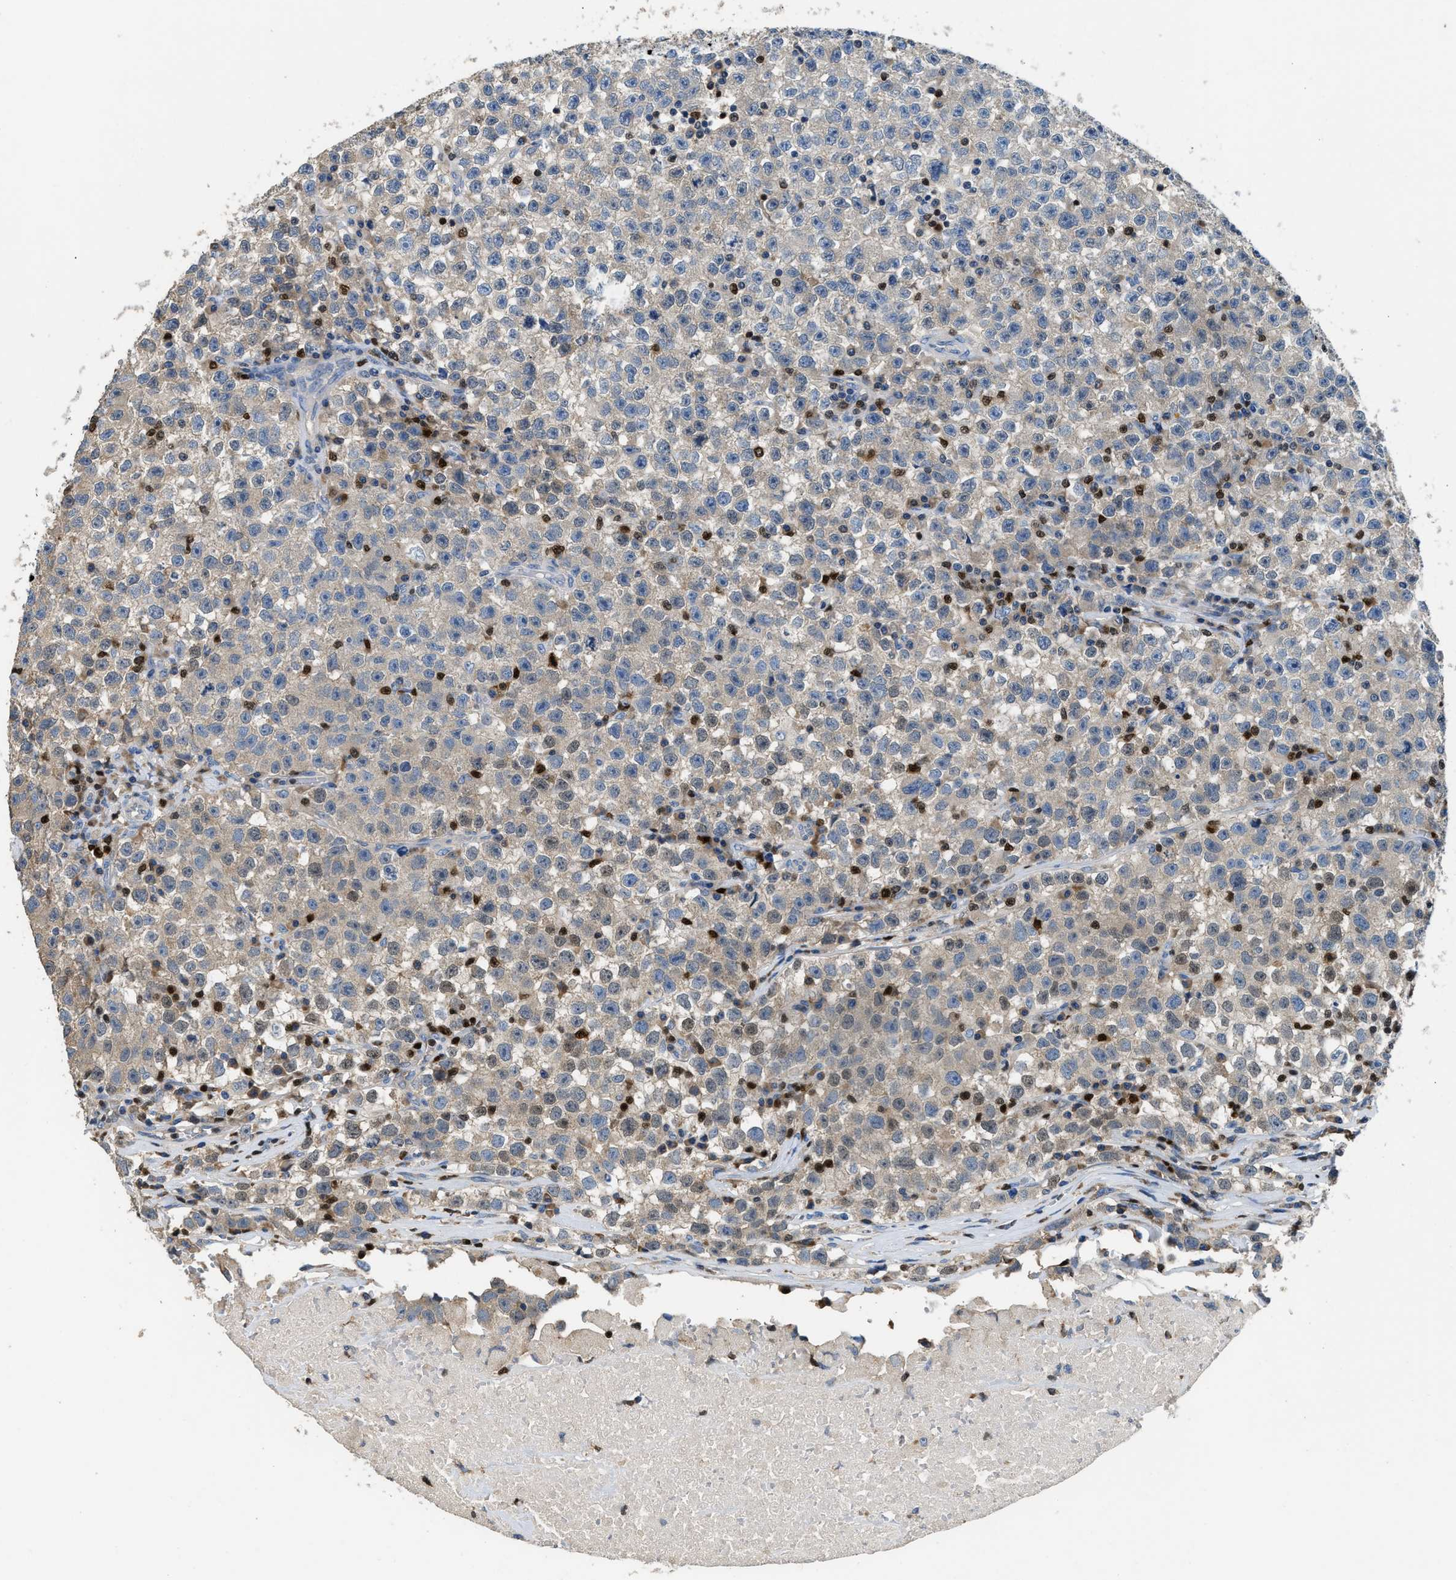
{"staining": {"intensity": "weak", "quantity": "<25%", "location": "cytoplasmic/membranous"}, "tissue": "testis cancer", "cell_type": "Tumor cells", "image_type": "cancer", "snomed": [{"axis": "morphology", "description": "Seminoma, NOS"}, {"axis": "topography", "description": "Testis"}], "caption": "Tumor cells are negative for protein expression in human seminoma (testis).", "gene": "TOX", "patient": {"sex": "male", "age": 22}}